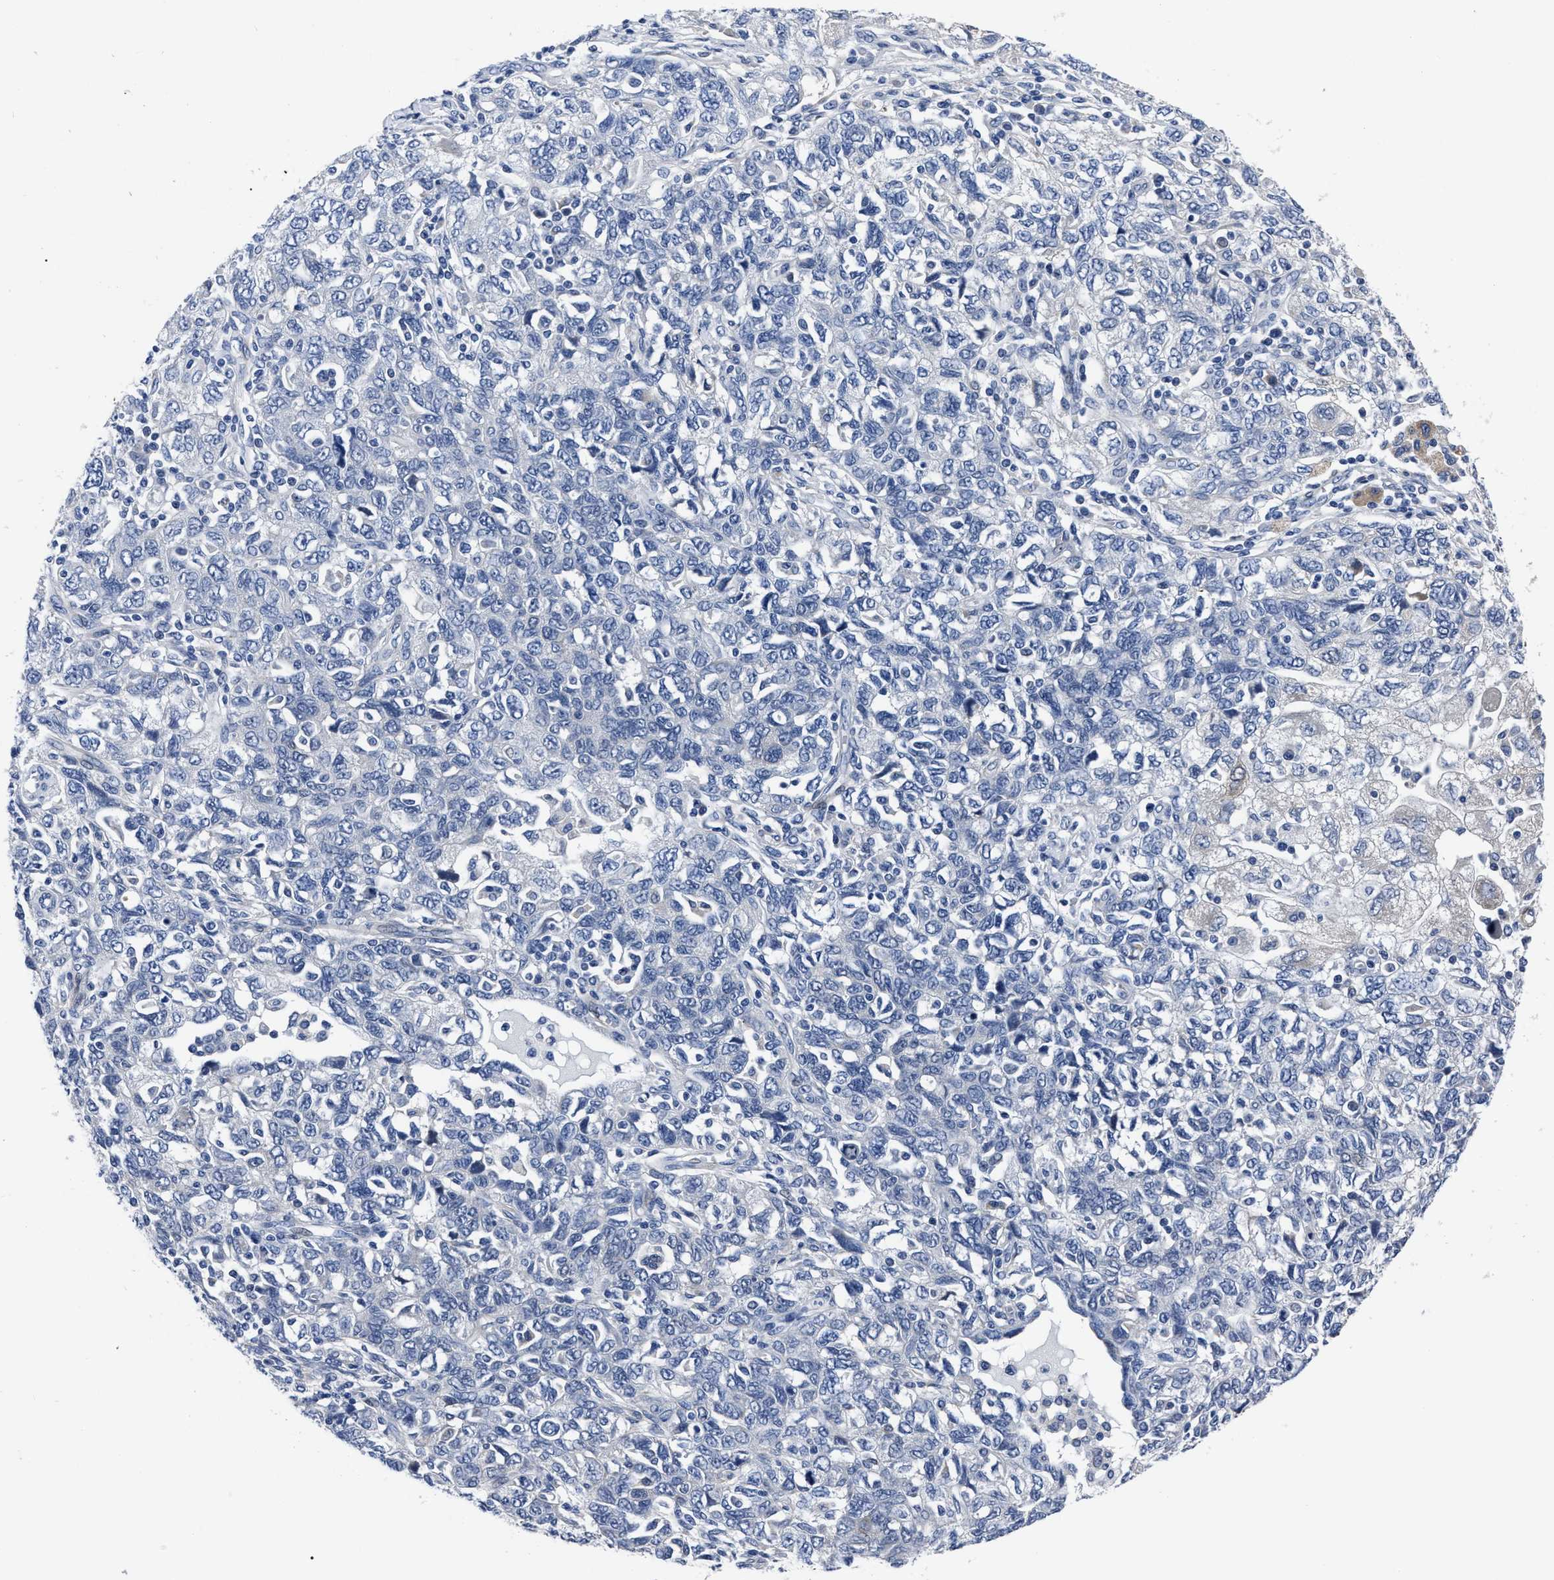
{"staining": {"intensity": "negative", "quantity": "none", "location": "none"}, "tissue": "ovarian cancer", "cell_type": "Tumor cells", "image_type": "cancer", "snomed": [{"axis": "morphology", "description": "Carcinoma, NOS"}, {"axis": "morphology", "description": "Cystadenocarcinoma, serous, NOS"}, {"axis": "topography", "description": "Ovary"}], "caption": "High power microscopy photomicrograph of an immunohistochemistry (IHC) photomicrograph of ovarian cancer (carcinoma), revealing no significant positivity in tumor cells.", "gene": "MOV10L1", "patient": {"sex": "female", "age": 69}}